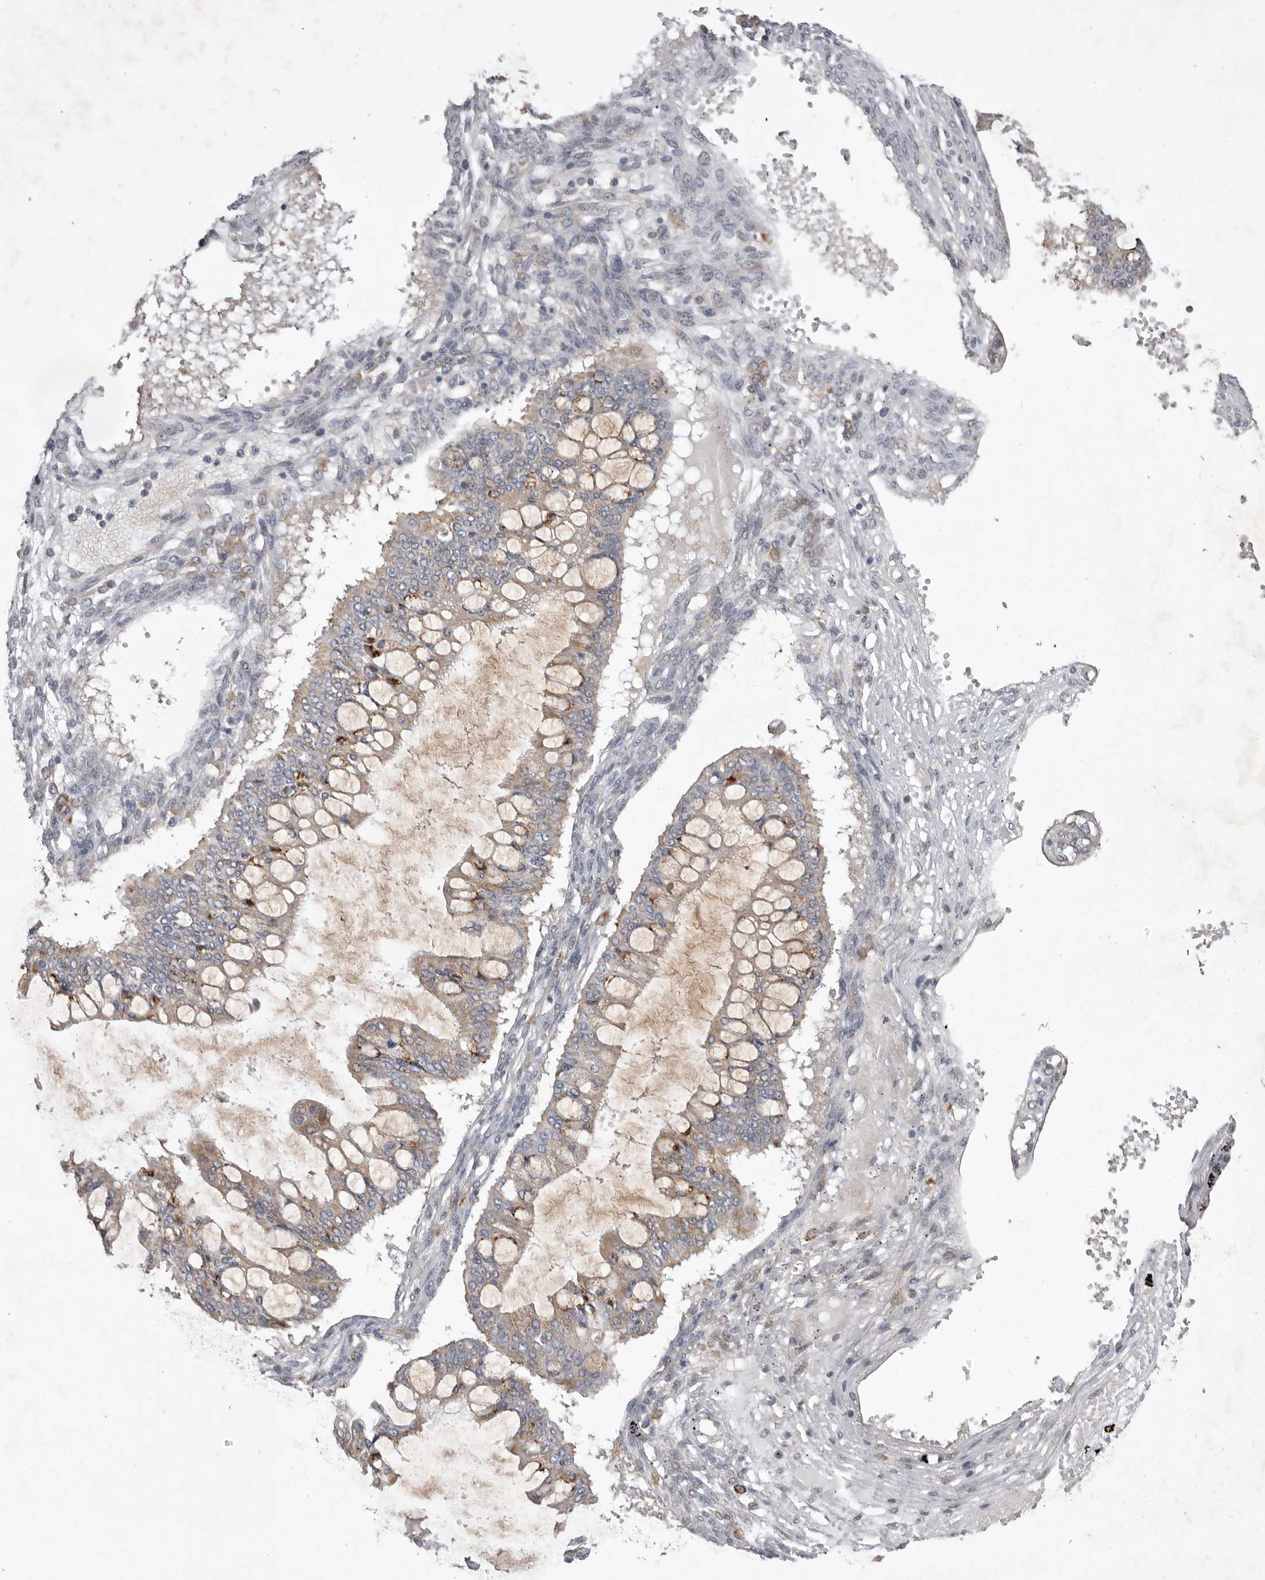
{"staining": {"intensity": "moderate", "quantity": ">75%", "location": "cytoplasmic/membranous"}, "tissue": "ovarian cancer", "cell_type": "Tumor cells", "image_type": "cancer", "snomed": [{"axis": "morphology", "description": "Cystadenocarcinoma, mucinous, NOS"}, {"axis": "topography", "description": "Ovary"}], "caption": "Moderate cytoplasmic/membranous staining is appreciated in about >75% of tumor cells in ovarian cancer.", "gene": "NSUN4", "patient": {"sex": "female", "age": 73}}